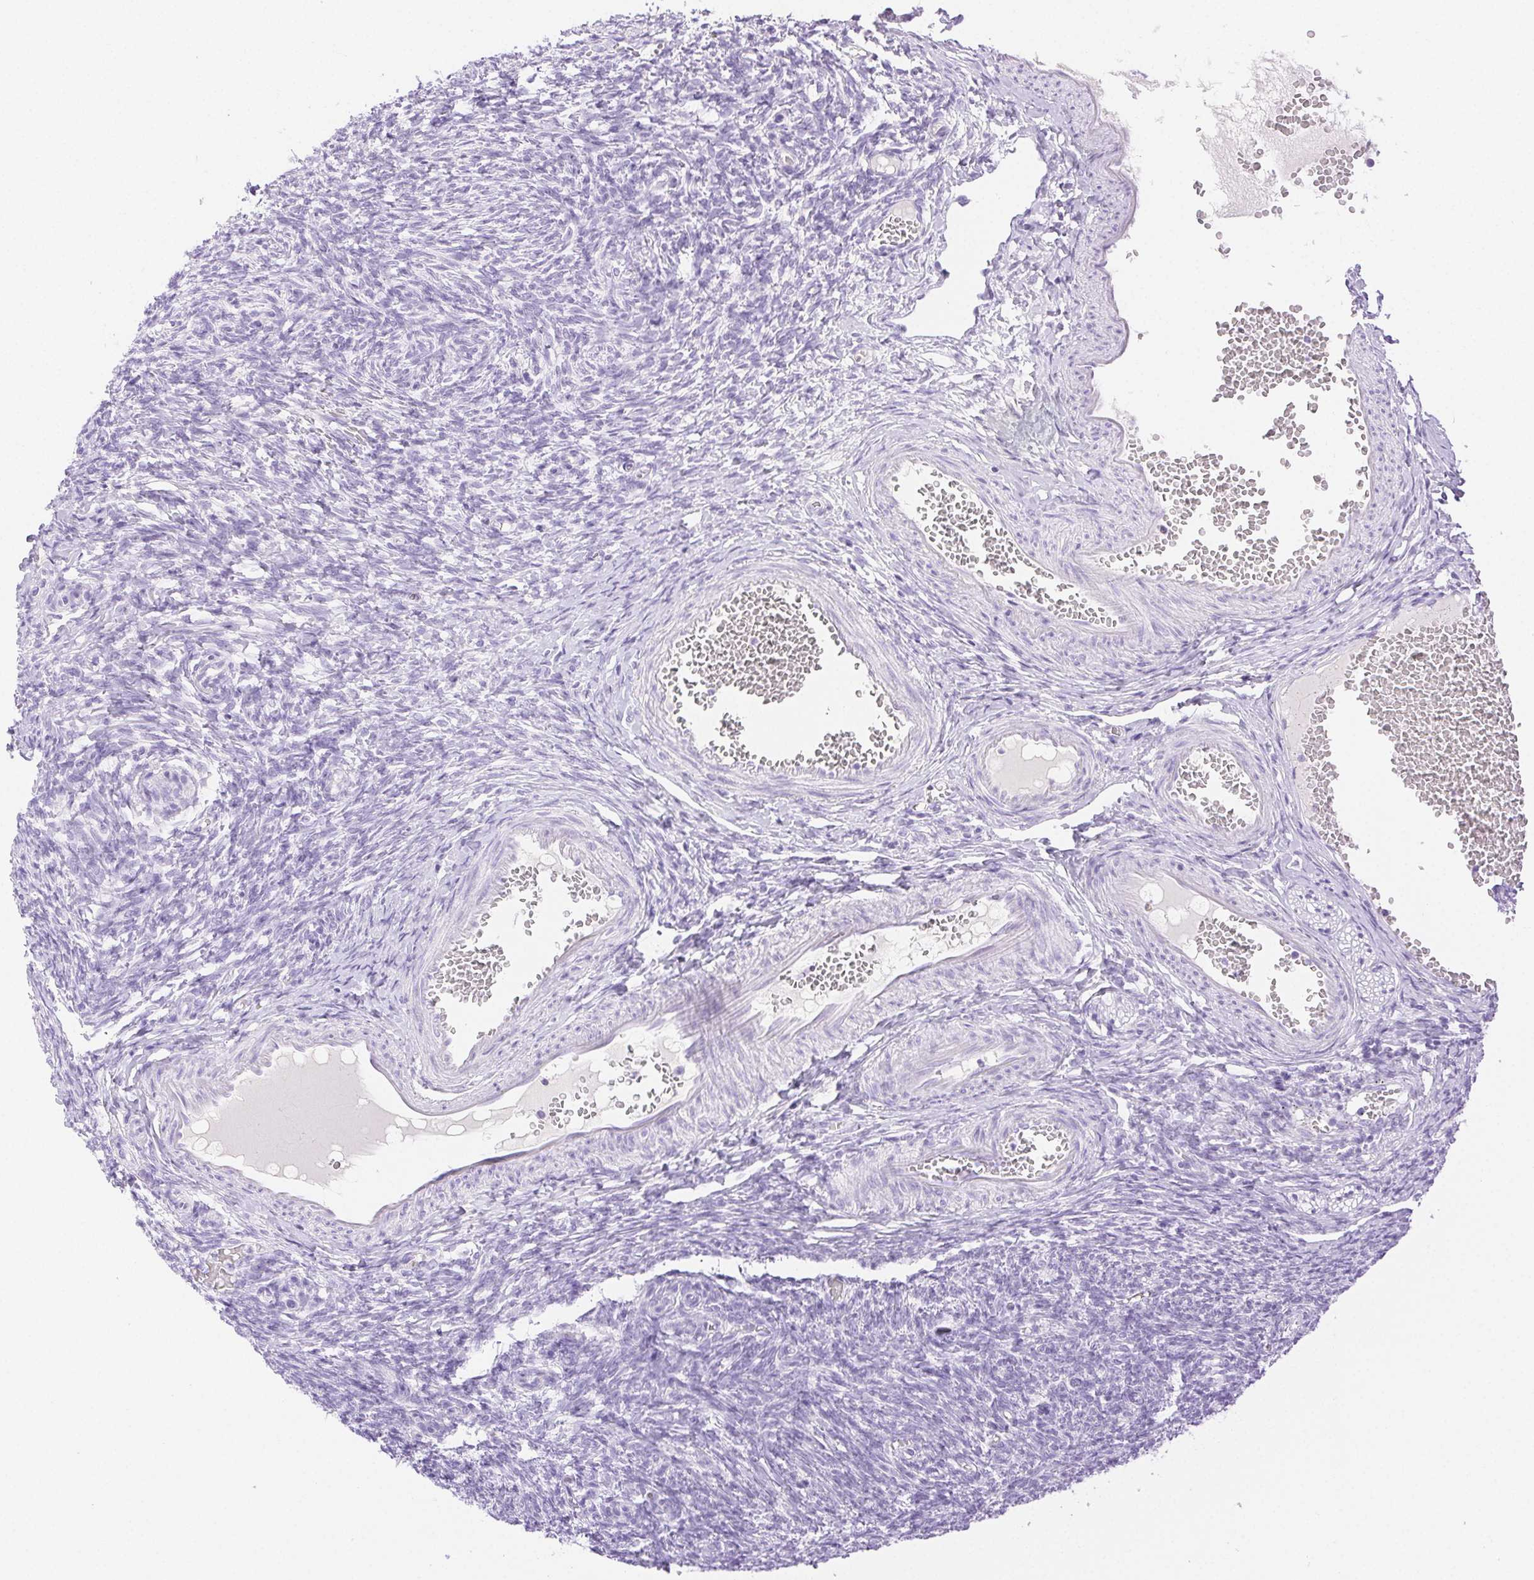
{"staining": {"intensity": "negative", "quantity": "none", "location": "none"}, "tissue": "ovary", "cell_type": "Follicle cells", "image_type": "normal", "snomed": [{"axis": "morphology", "description": "Normal tissue, NOS"}, {"axis": "topography", "description": "Ovary"}], "caption": "DAB (3,3'-diaminobenzidine) immunohistochemical staining of normal ovary exhibits no significant staining in follicle cells.", "gene": "SPACA4", "patient": {"sex": "female", "age": 39}}